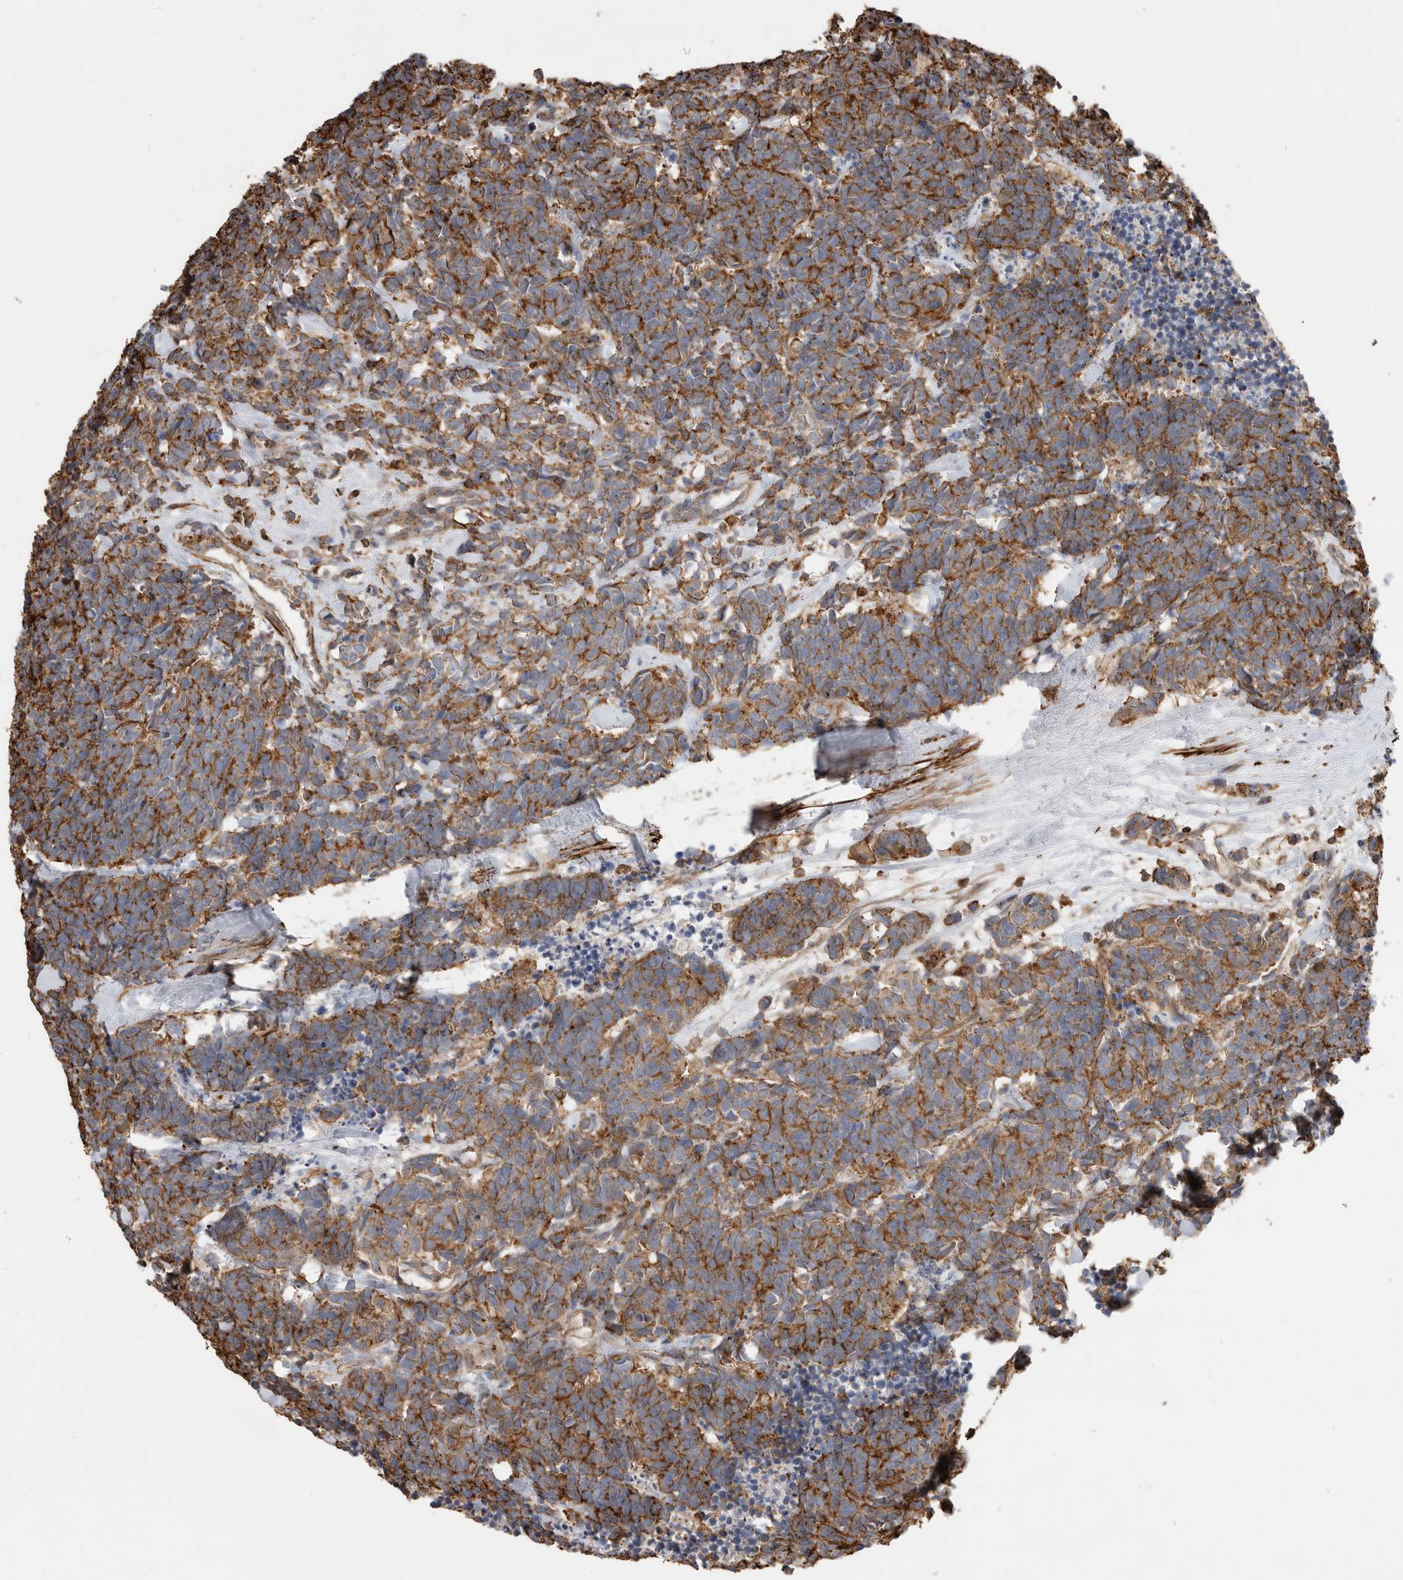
{"staining": {"intensity": "strong", "quantity": ">75%", "location": "cytoplasmic/membranous"}, "tissue": "carcinoid", "cell_type": "Tumor cells", "image_type": "cancer", "snomed": [{"axis": "morphology", "description": "Carcinoma, NOS"}, {"axis": "morphology", "description": "Carcinoid, malignant, NOS"}, {"axis": "topography", "description": "Urinary bladder"}], "caption": "About >75% of tumor cells in carcinoid show strong cytoplasmic/membranous protein staining as visualized by brown immunohistochemical staining.", "gene": "GPER1", "patient": {"sex": "male", "age": 57}}